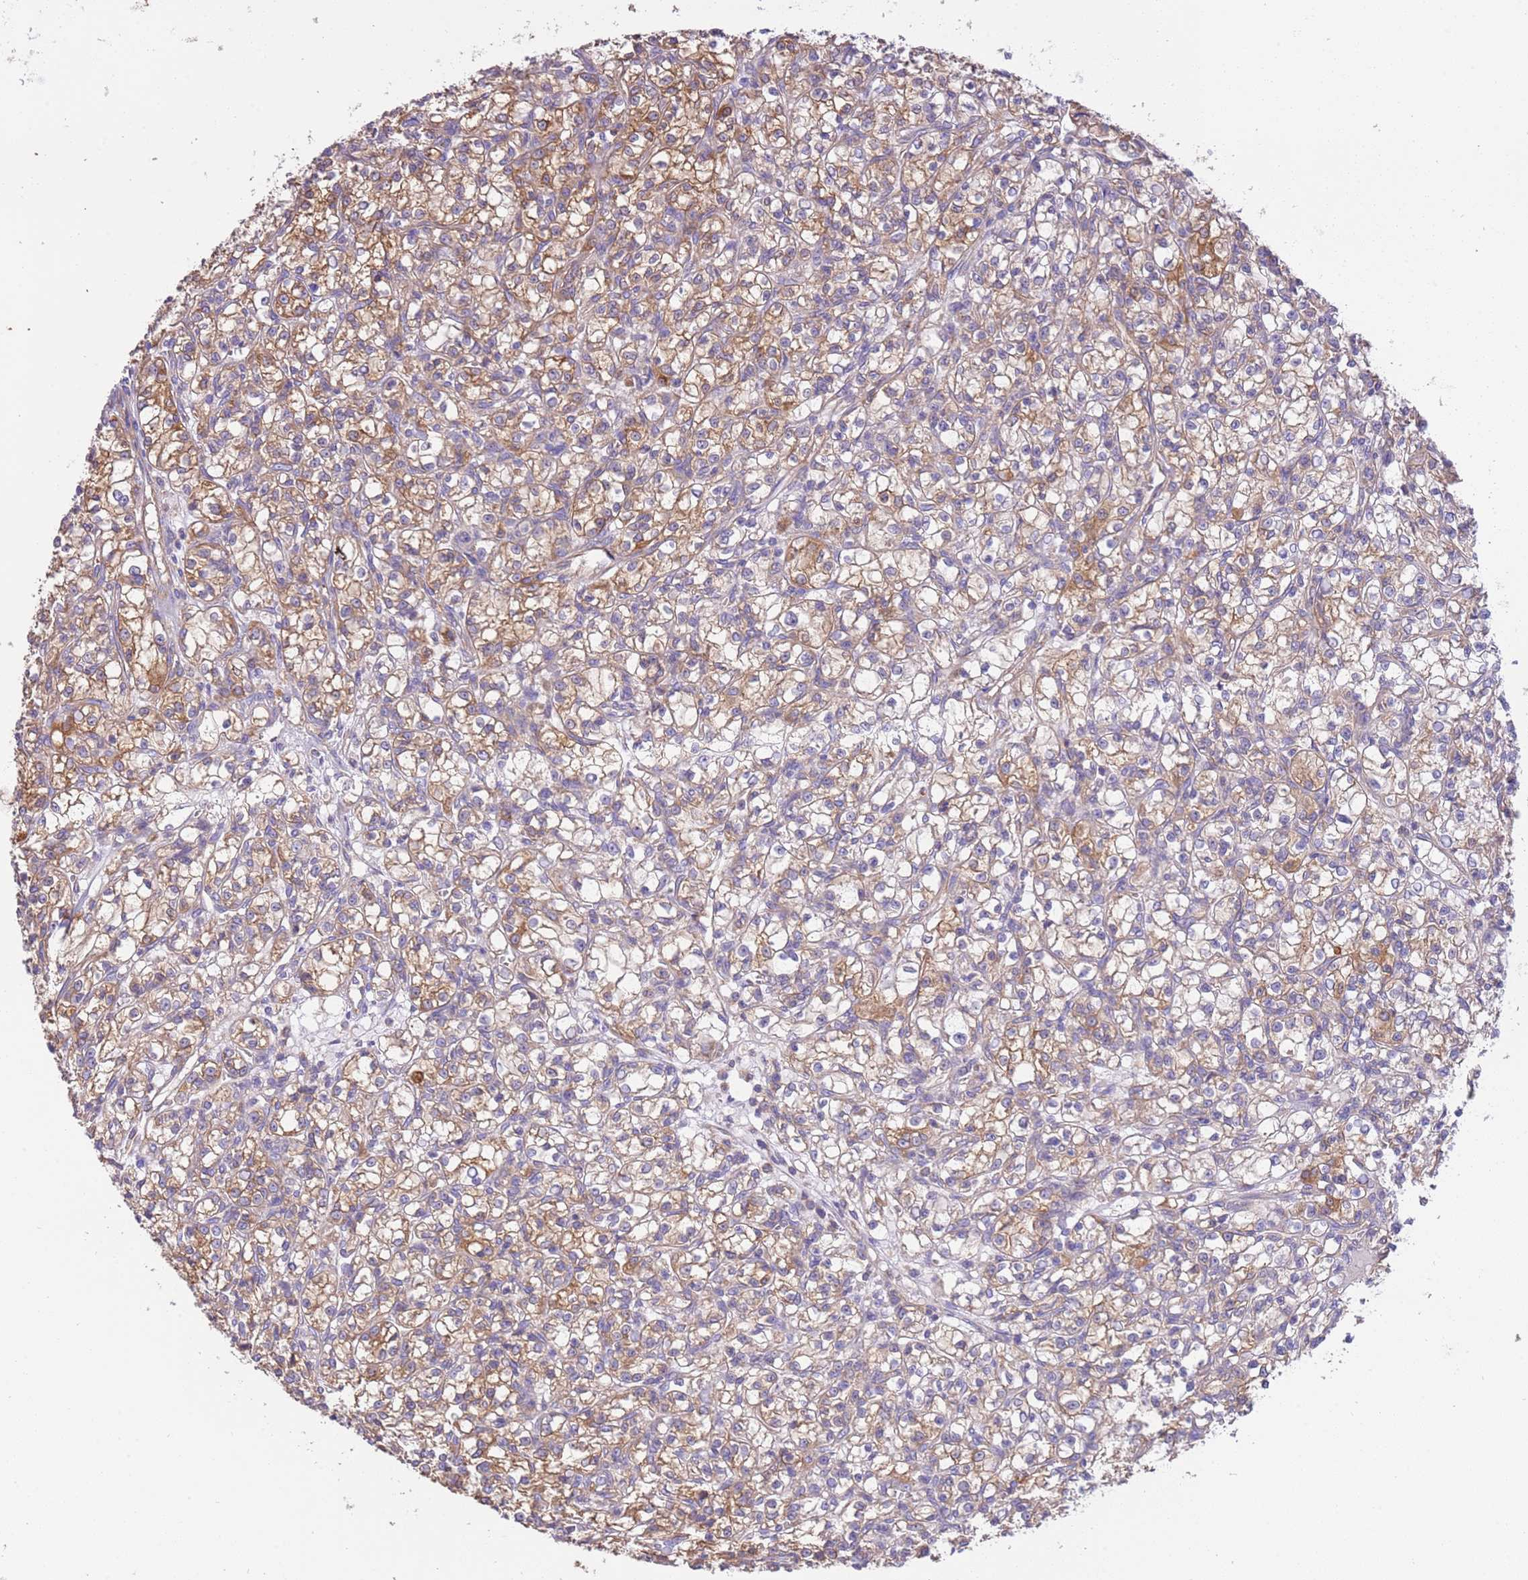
{"staining": {"intensity": "moderate", "quantity": ">75%", "location": "cytoplasmic/membranous"}, "tissue": "renal cancer", "cell_type": "Tumor cells", "image_type": "cancer", "snomed": [{"axis": "morphology", "description": "Adenocarcinoma, NOS"}, {"axis": "topography", "description": "Kidney"}], "caption": "IHC (DAB (3,3'-diaminobenzidine)) staining of adenocarcinoma (renal) exhibits moderate cytoplasmic/membranous protein positivity in approximately >75% of tumor cells.", "gene": "NAALADL1", "patient": {"sex": "female", "age": 59}}